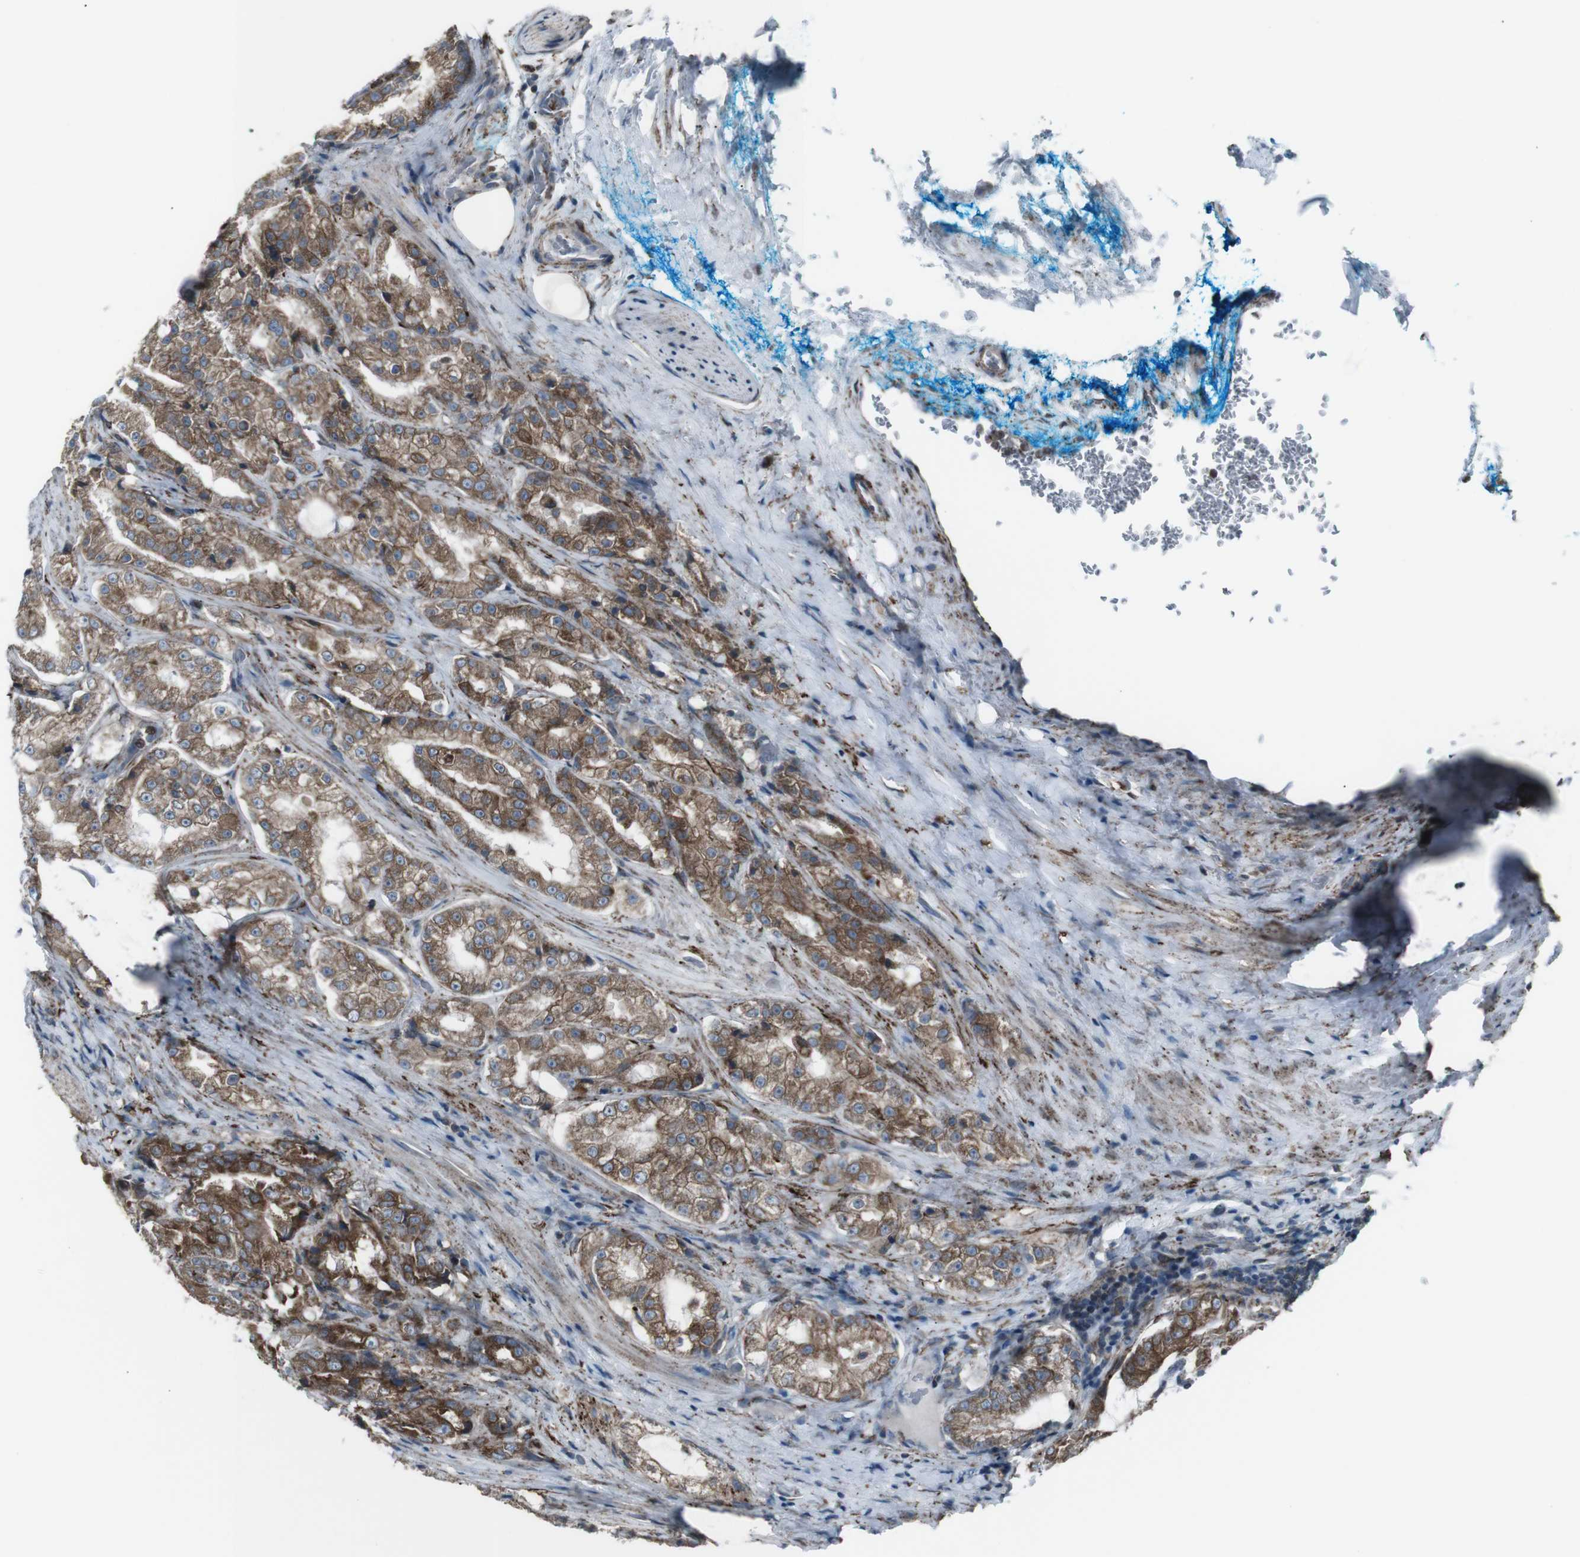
{"staining": {"intensity": "moderate", "quantity": ">75%", "location": "cytoplasmic/membranous"}, "tissue": "prostate cancer", "cell_type": "Tumor cells", "image_type": "cancer", "snomed": [{"axis": "morphology", "description": "Adenocarcinoma, High grade"}, {"axis": "topography", "description": "Prostate"}], "caption": "Immunohistochemistry photomicrograph of prostate adenocarcinoma (high-grade) stained for a protein (brown), which exhibits medium levels of moderate cytoplasmic/membranous staining in approximately >75% of tumor cells.", "gene": "LNPK", "patient": {"sex": "male", "age": 73}}